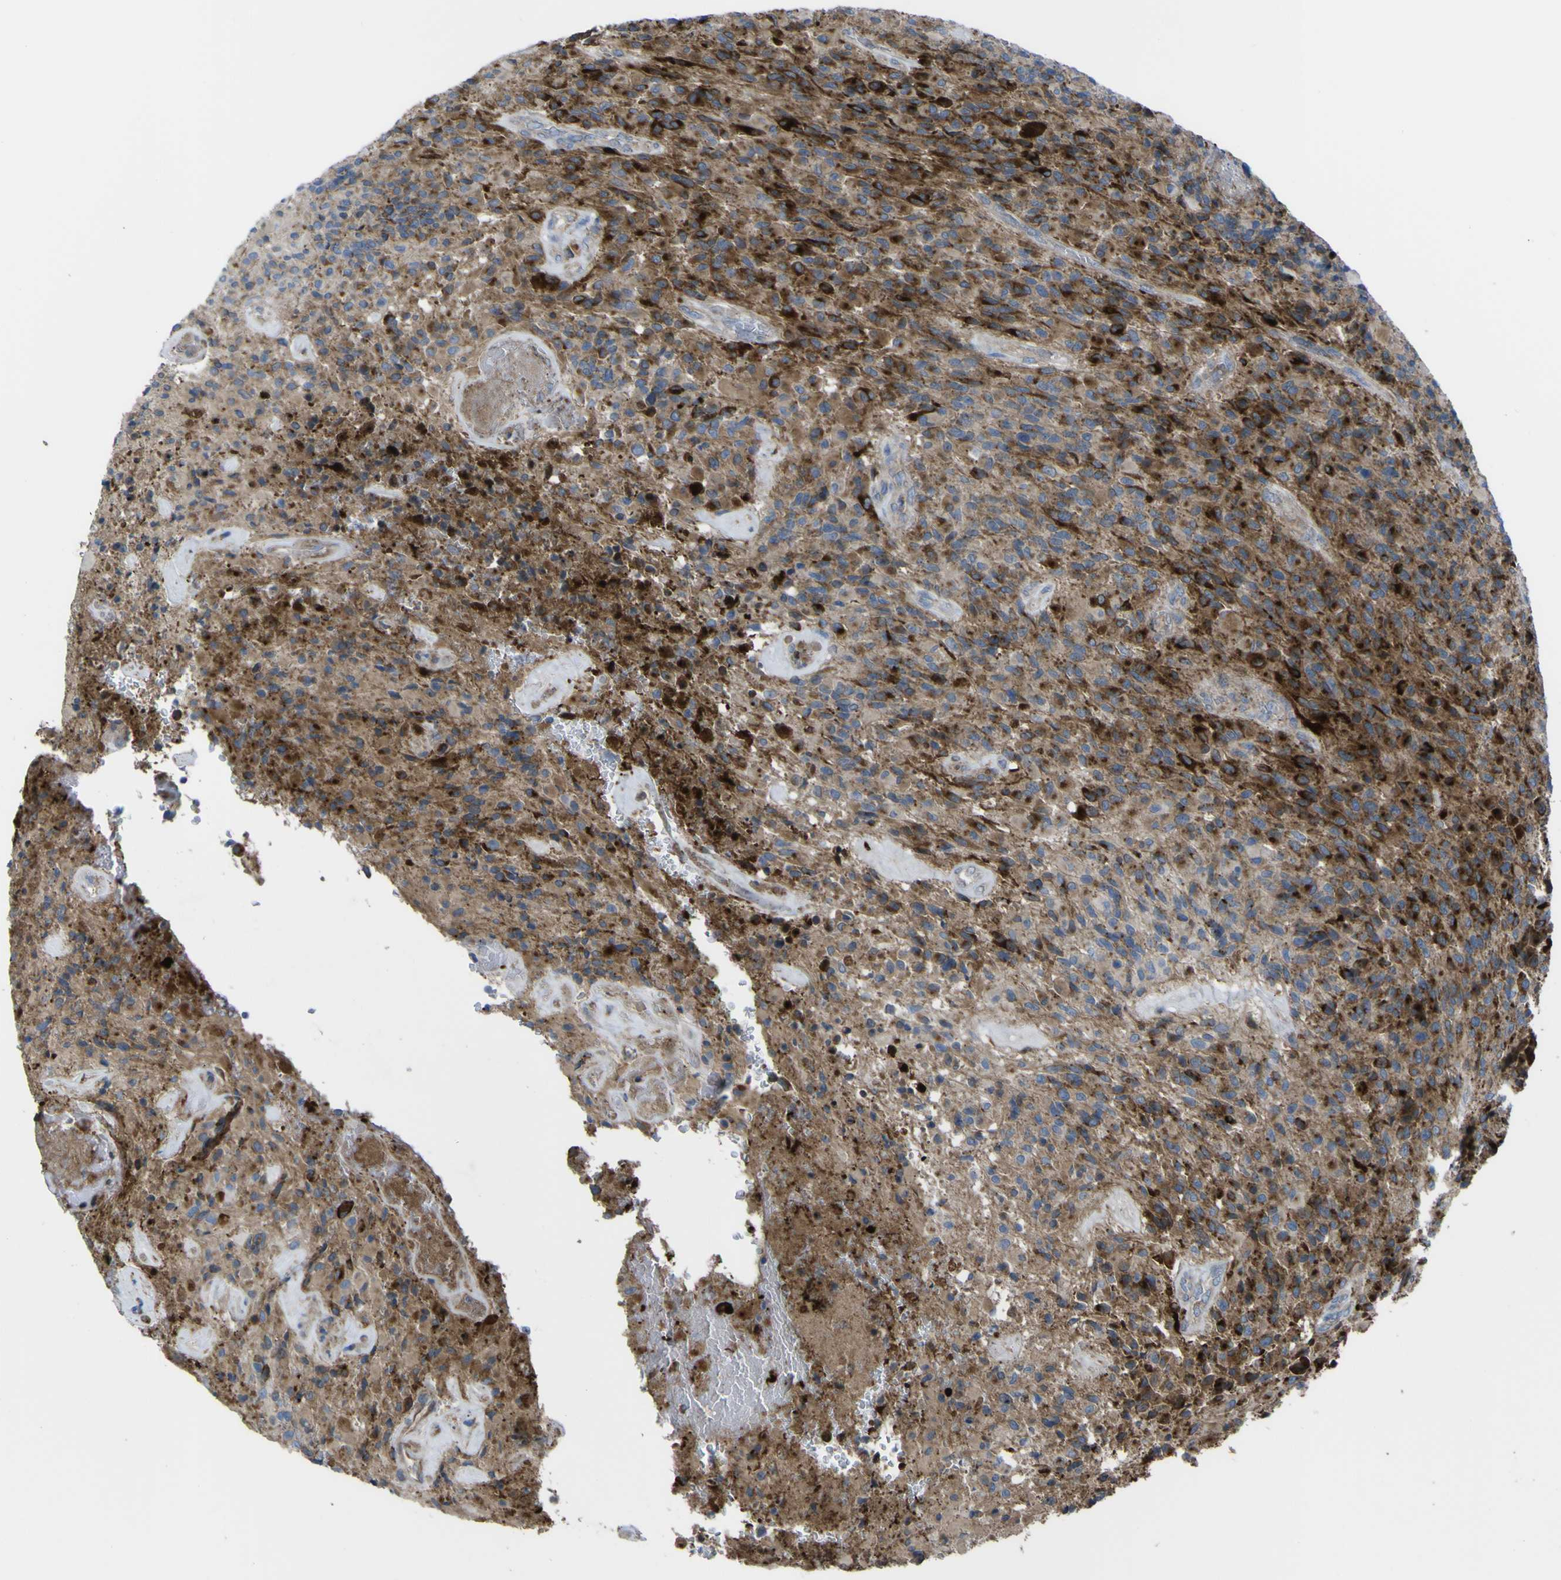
{"staining": {"intensity": "strong", "quantity": "25%-75%", "location": "cytoplasmic/membranous"}, "tissue": "glioma", "cell_type": "Tumor cells", "image_type": "cancer", "snomed": [{"axis": "morphology", "description": "Glioma, malignant, High grade"}, {"axis": "topography", "description": "Brain"}], "caption": "IHC image of human malignant glioma (high-grade) stained for a protein (brown), which exhibits high levels of strong cytoplasmic/membranous staining in about 25%-75% of tumor cells.", "gene": "CST3", "patient": {"sex": "male", "age": 71}}